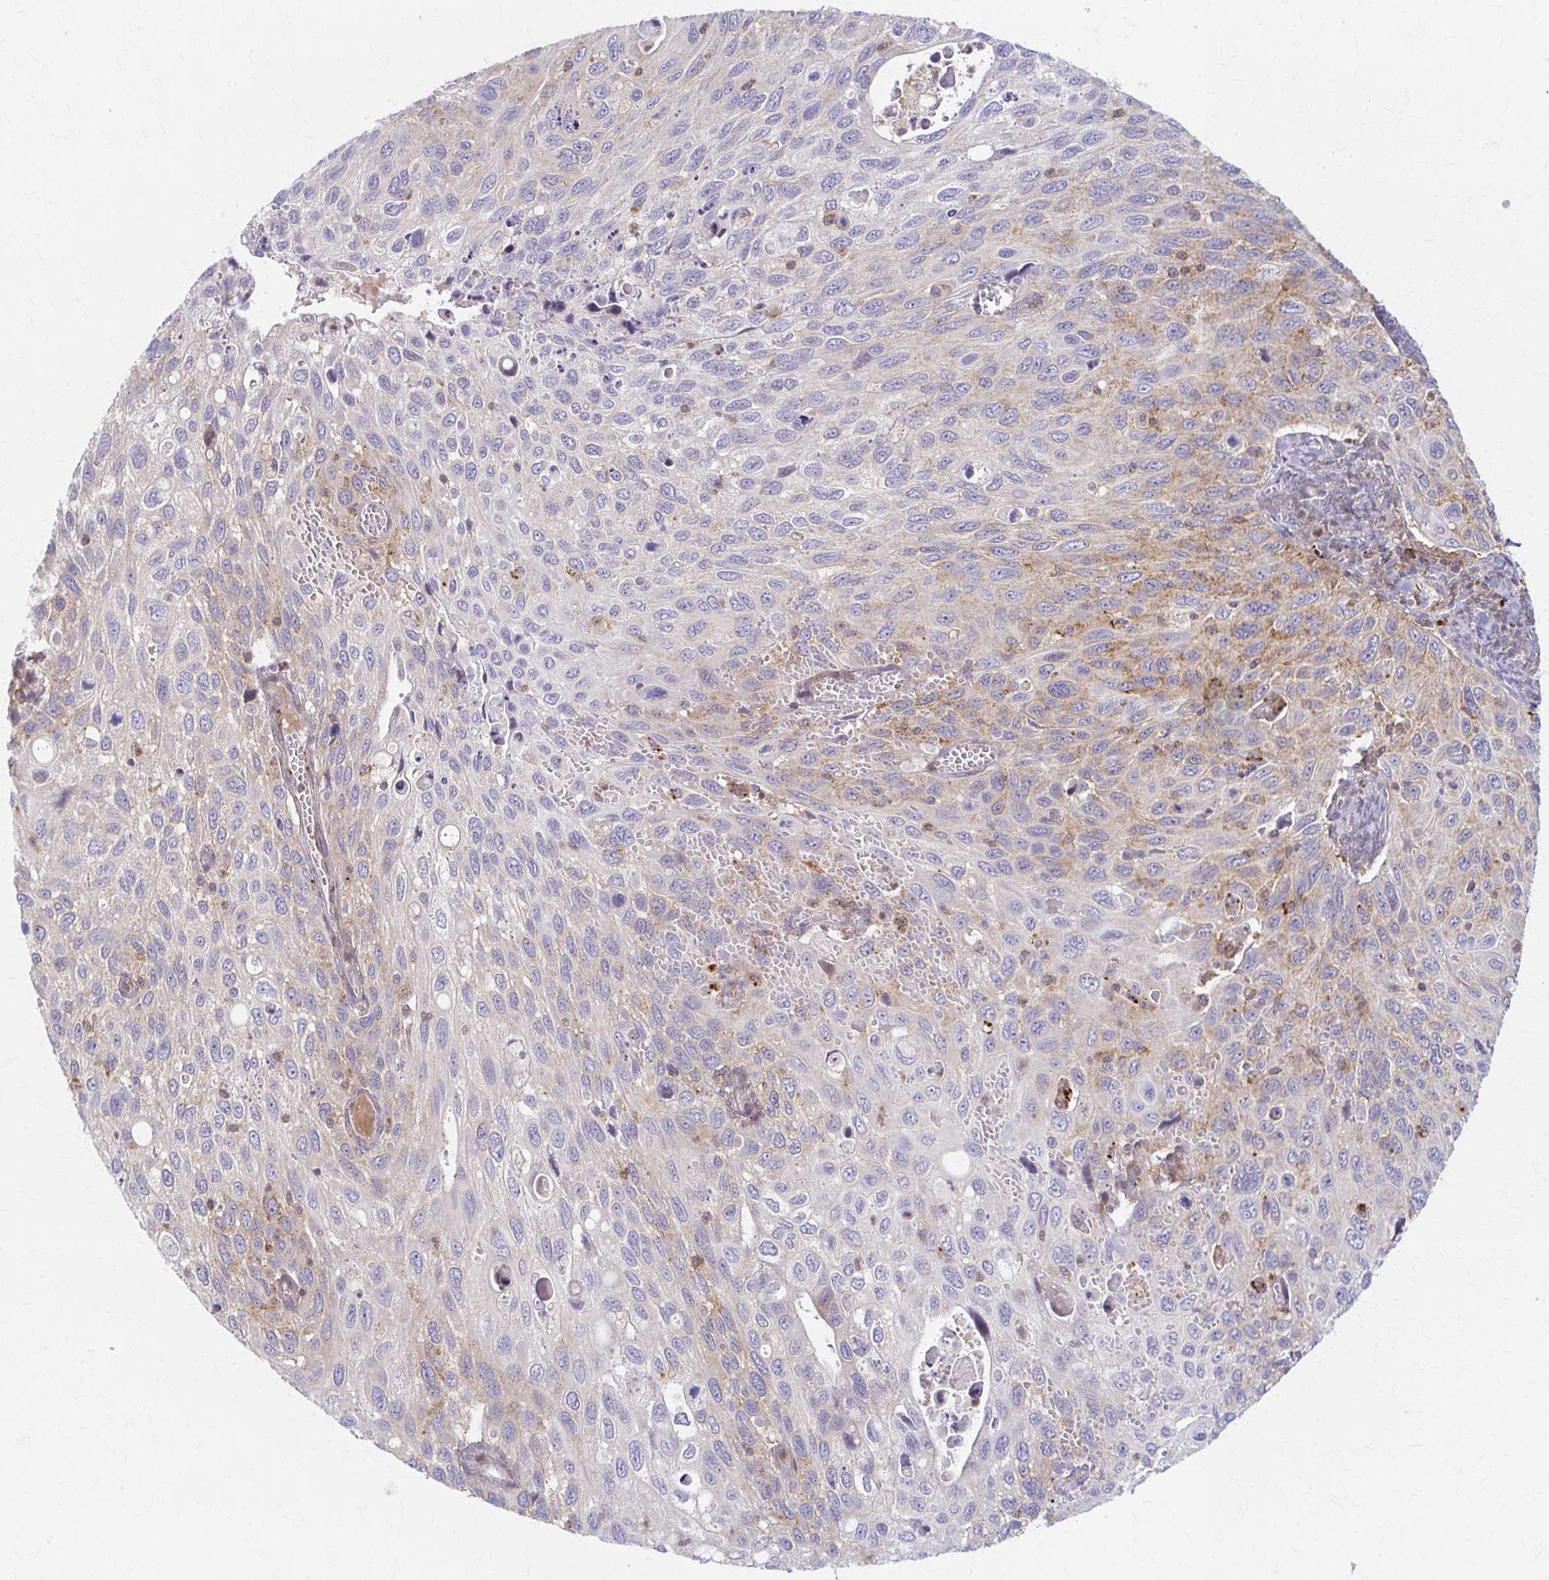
{"staining": {"intensity": "weak", "quantity": "<25%", "location": "cytoplasmic/membranous"}, "tissue": "cervical cancer", "cell_type": "Tumor cells", "image_type": "cancer", "snomed": [{"axis": "morphology", "description": "Squamous cell carcinoma, NOS"}, {"axis": "topography", "description": "Cervix"}], "caption": "Tumor cells show no significant protein positivity in squamous cell carcinoma (cervical).", "gene": "ARHGAP35", "patient": {"sex": "female", "age": 70}}